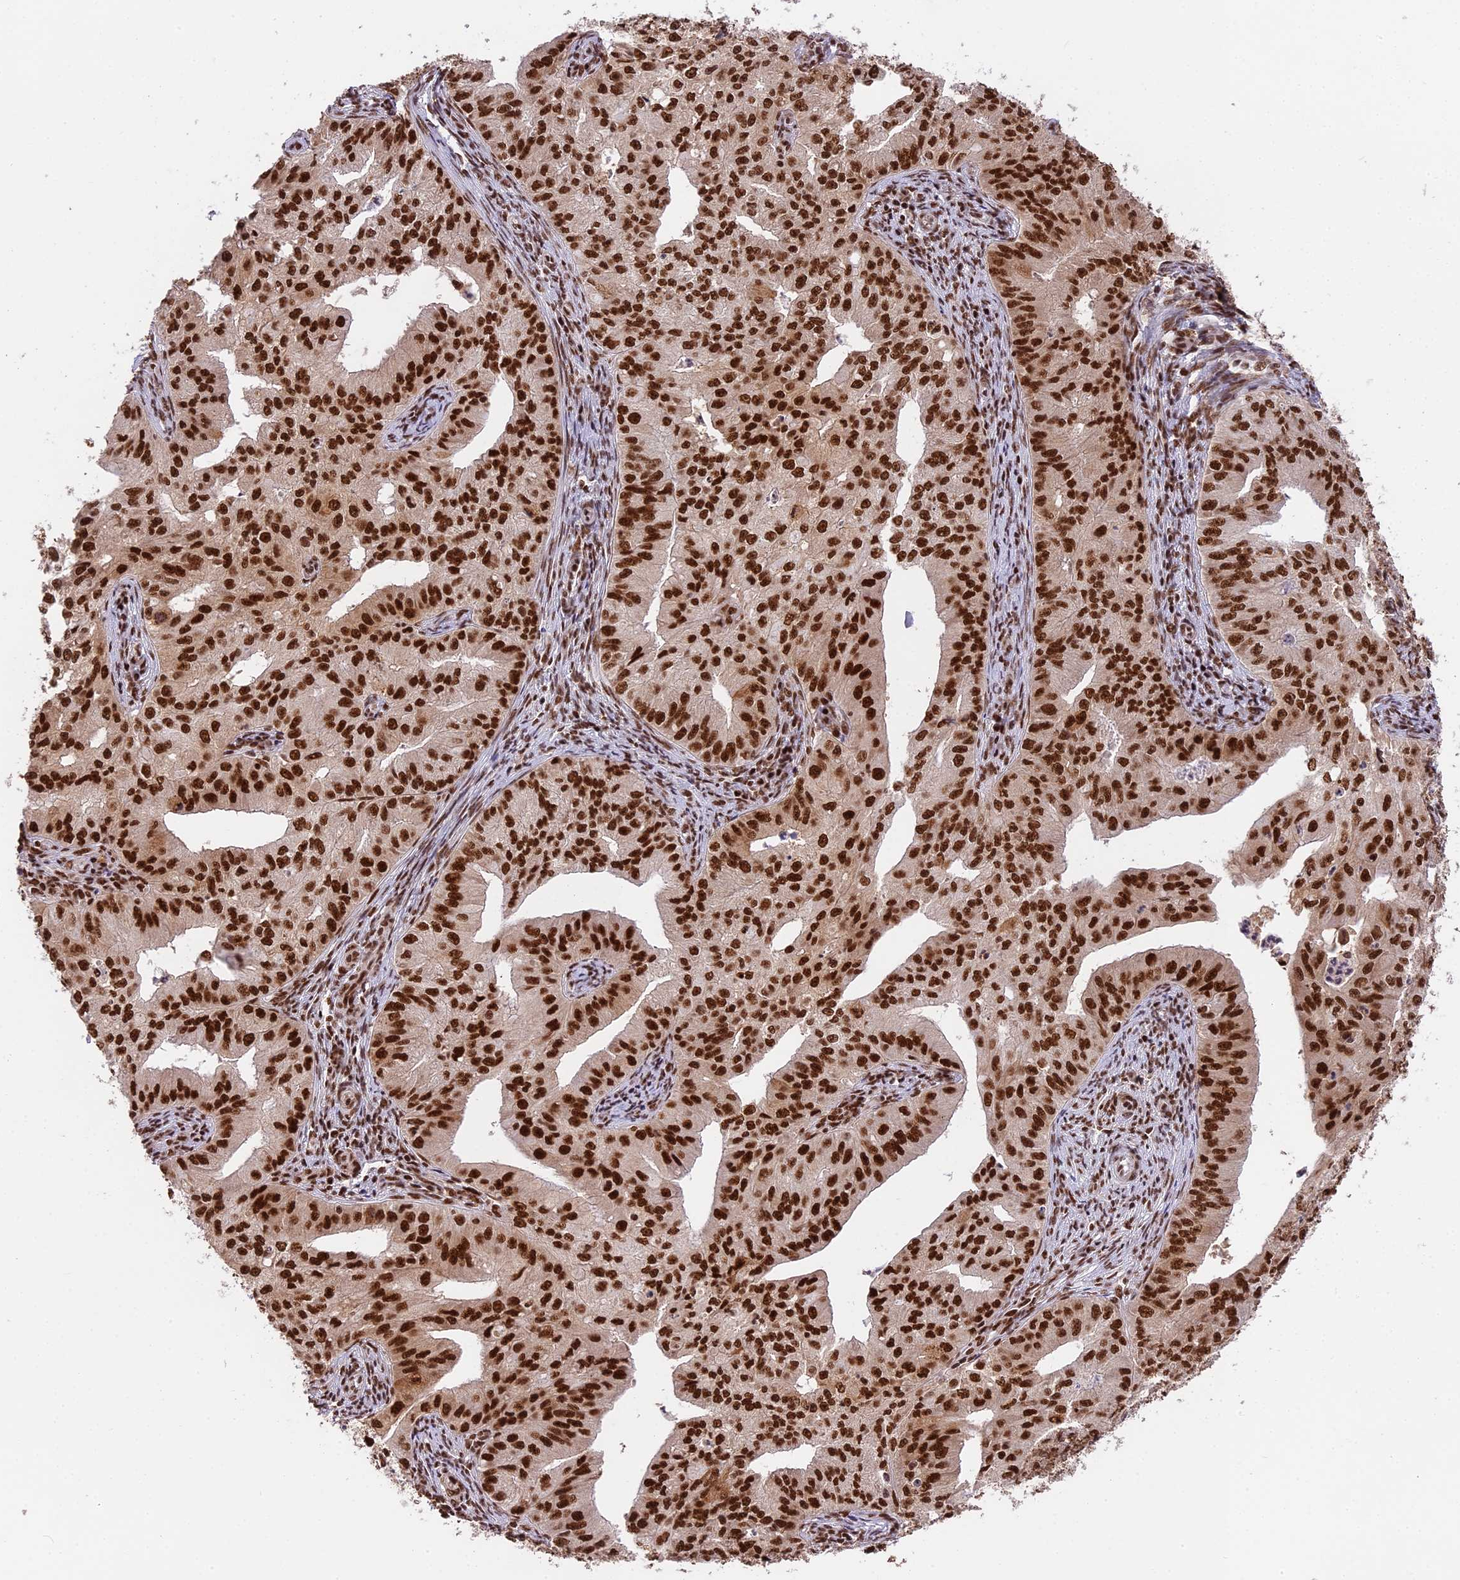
{"staining": {"intensity": "strong", "quantity": ">75%", "location": "nuclear"}, "tissue": "endometrial cancer", "cell_type": "Tumor cells", "image_type": "cancer", "snomed": [{"axis": "morphology", "description": "Adenocarcinoma, NOS"}, {"axis": "topography", "description": "Endometrium"}], "caption": "Endometrial cancer was stained to show a protein in brown. There is high levels of strong nuclear positivity in about >75% of tumor cells.", "gene": "RAMAC", "patient": {"sex": "female", "age": 50}}